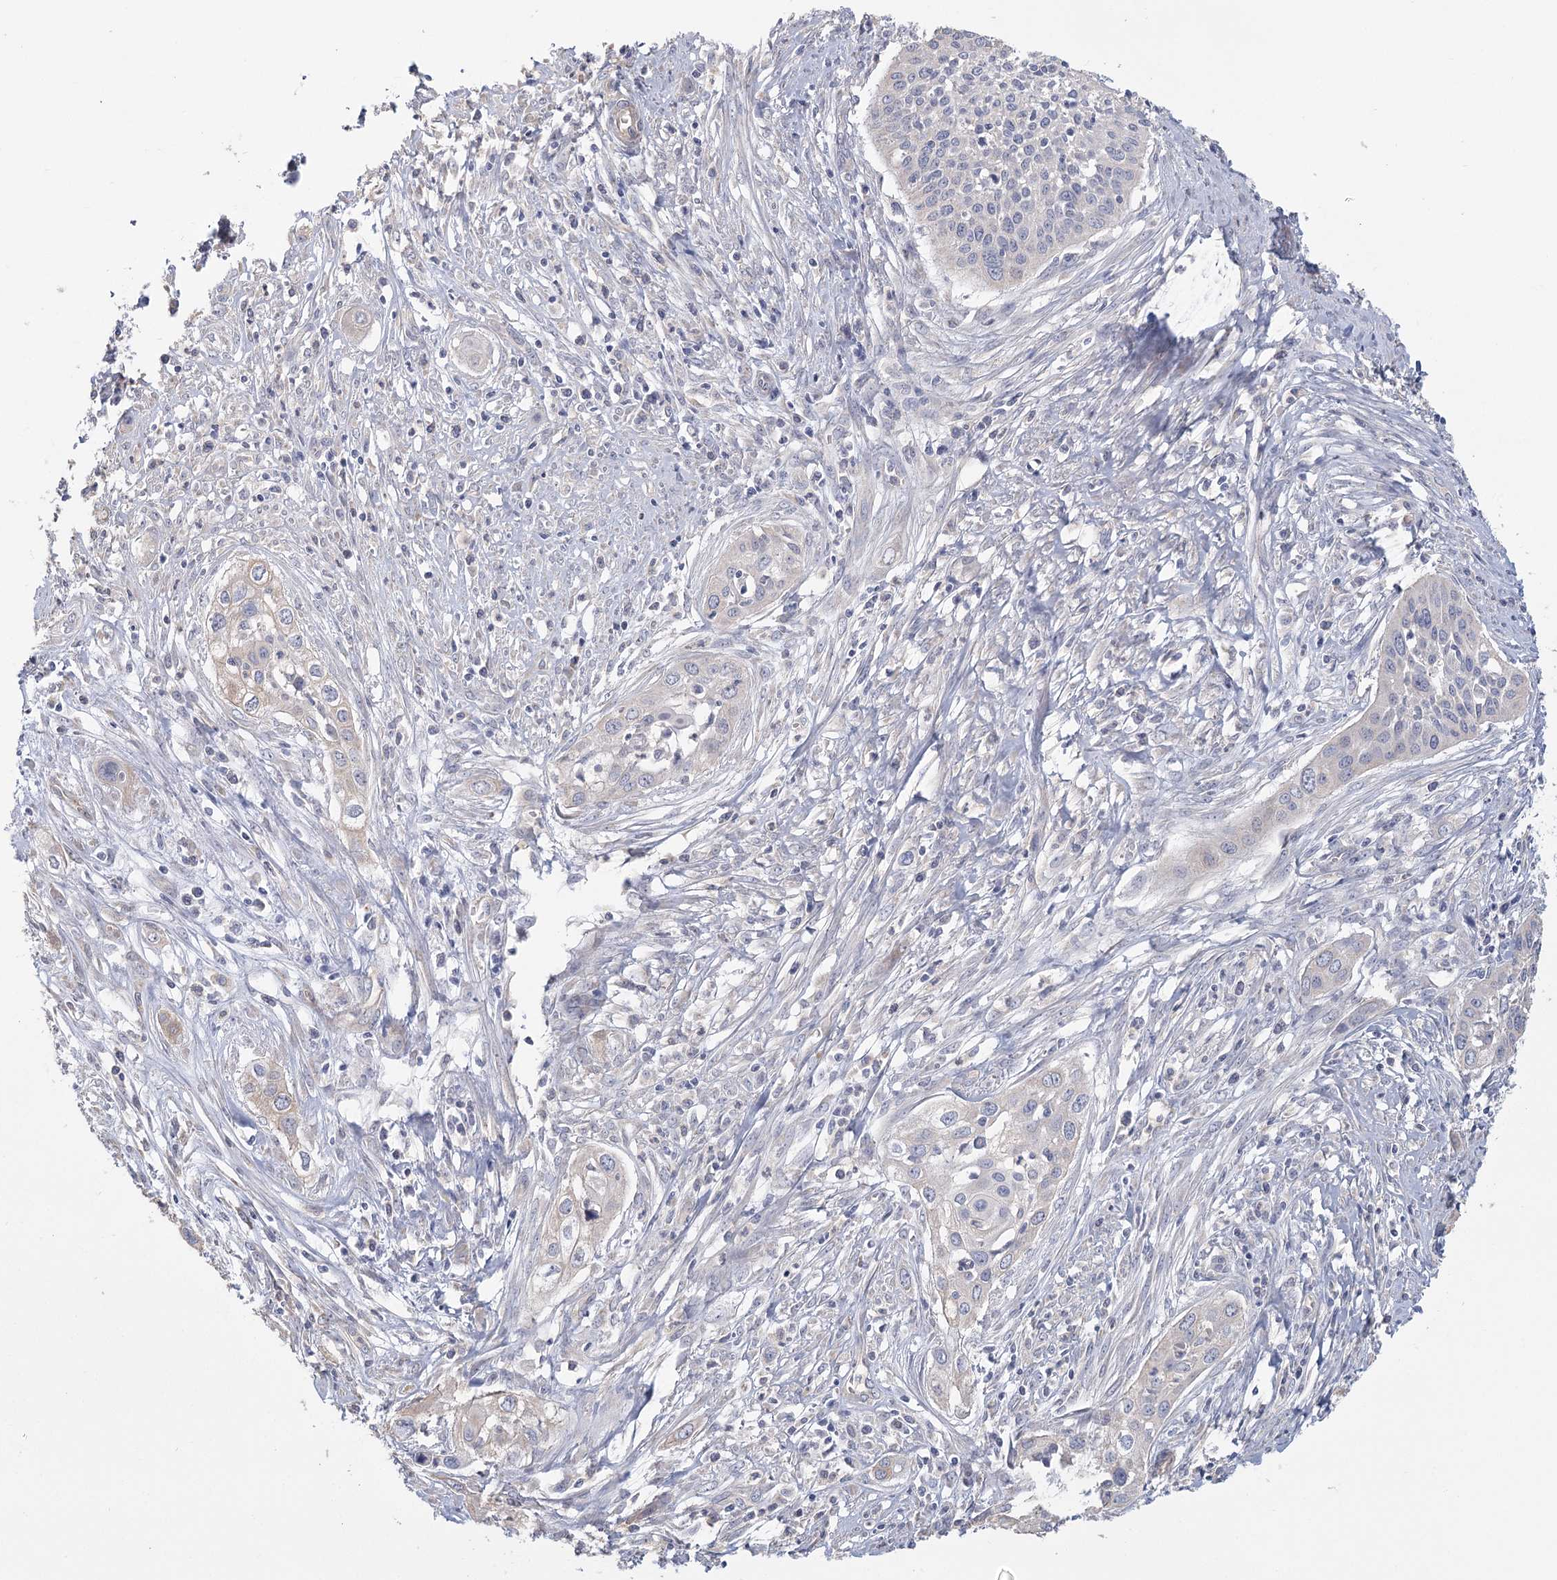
{"staining": {"intensity": "negative", "quantity": "none", "location": "none"}, "tissue": "cervical cancer", "cell_type": "Tumor cells", "image_type": "cancer", "snomed": [{"axis": "morphology", "description": "Squamous cell carcinoma, NOS"}, {"axis": "topography", "description": "Cervix"}], "caption": "DAB immunohistochemical staining of squamous cell carcinoma (cervical) reveals no significant expression in tumor cells.", "gene": "CNTLN", "patient": {"sex": "female", "age": 34}}